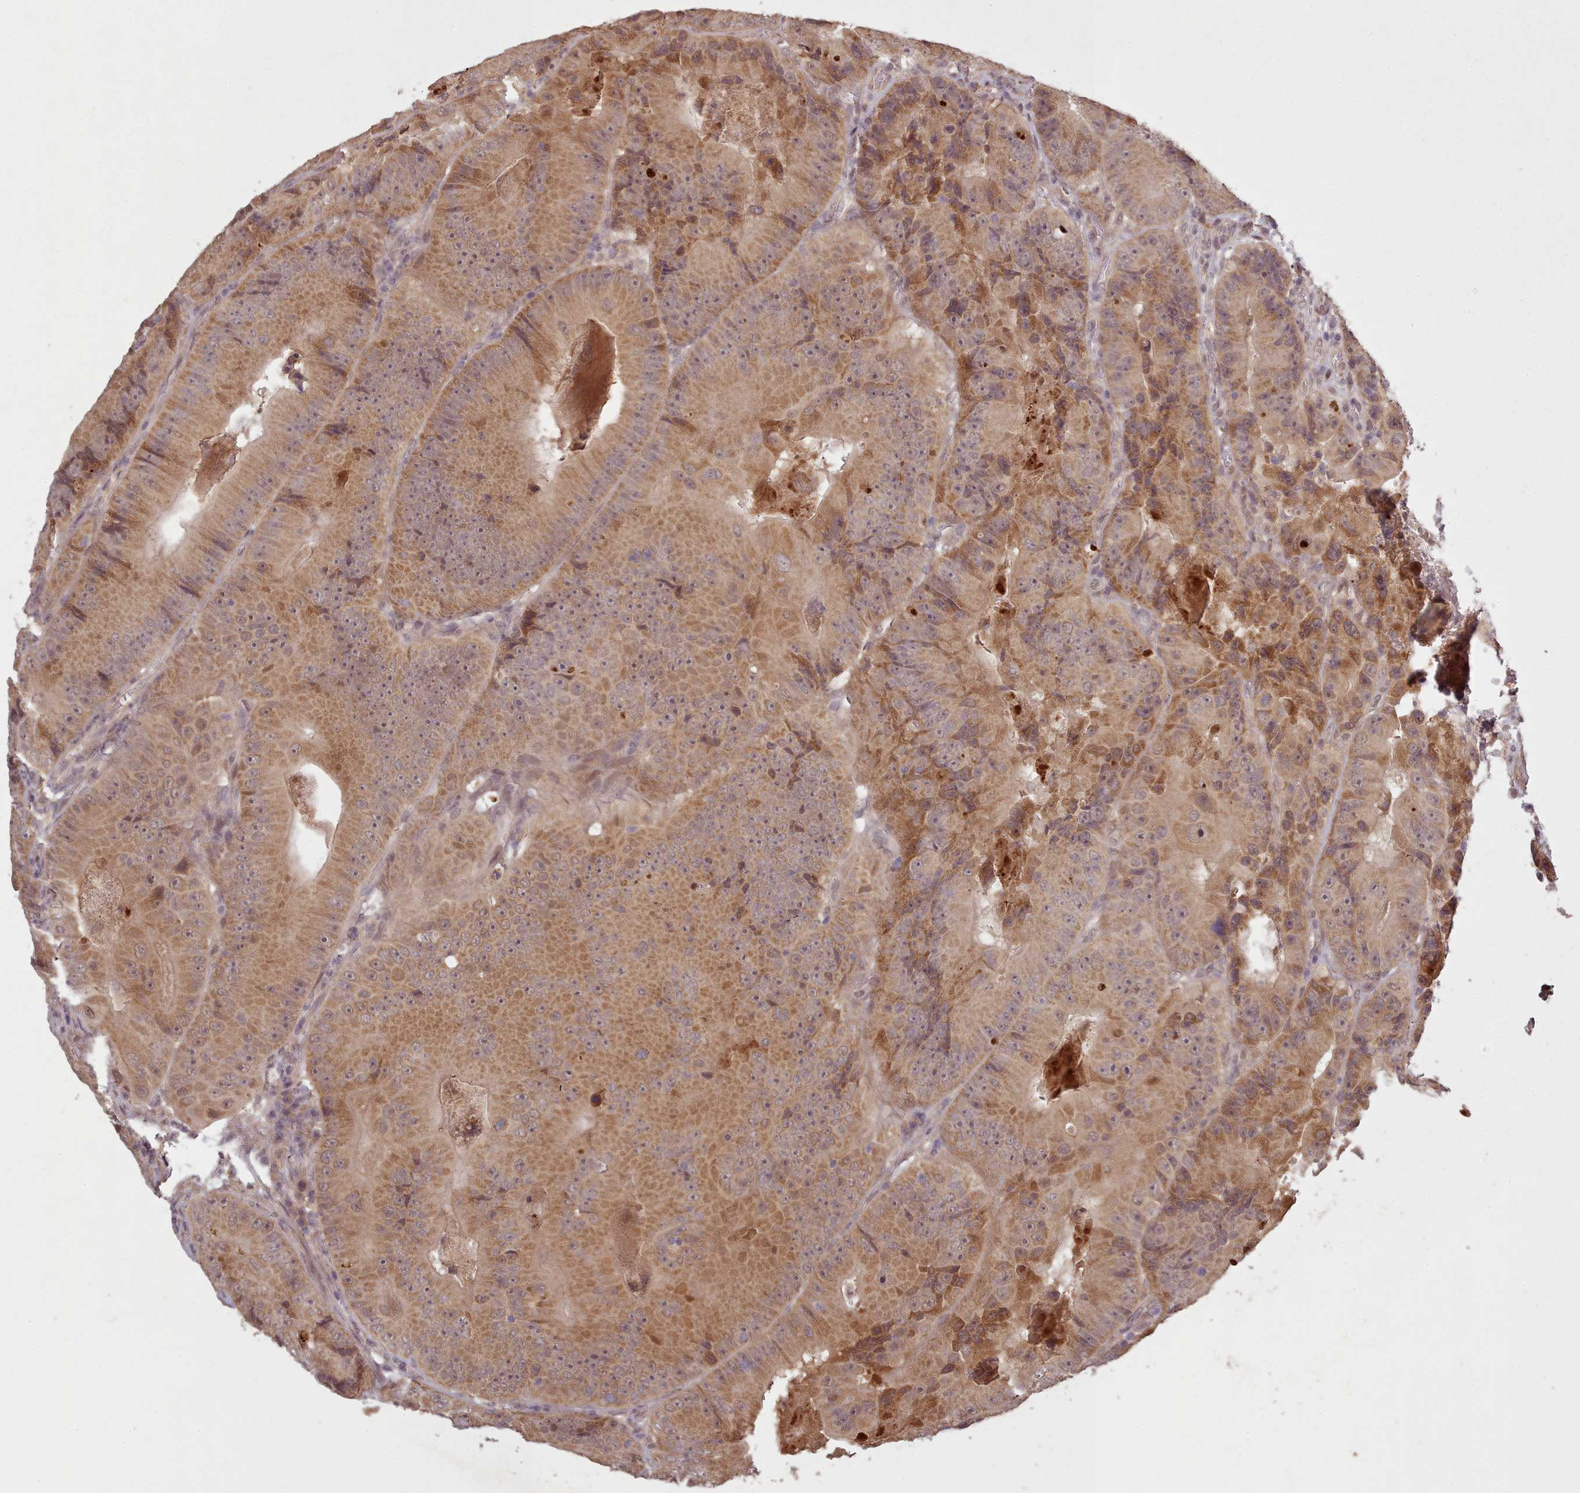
{"staining": {"intensity": "moderate", "quantity": ">75%", "location": "cytoplasmic/membranous"}, "tissue": "colorectal cancer", "cell_type": "Tumor cells", "image_type": "cancer", "snomed": [{"axis": "morphology", "description": "Adenocarcinoma, NOS"}, {"axis": "topography", "description": "Colon"}], "caption": "This image reveals IHC staining of human colorectal adenocarcinoma, with medium moderate cytoplasmic/membranous expression in approximately >75% of tumor cells.", "gene": "CDC6", "patient": {"sex": "female", "age": 86}}